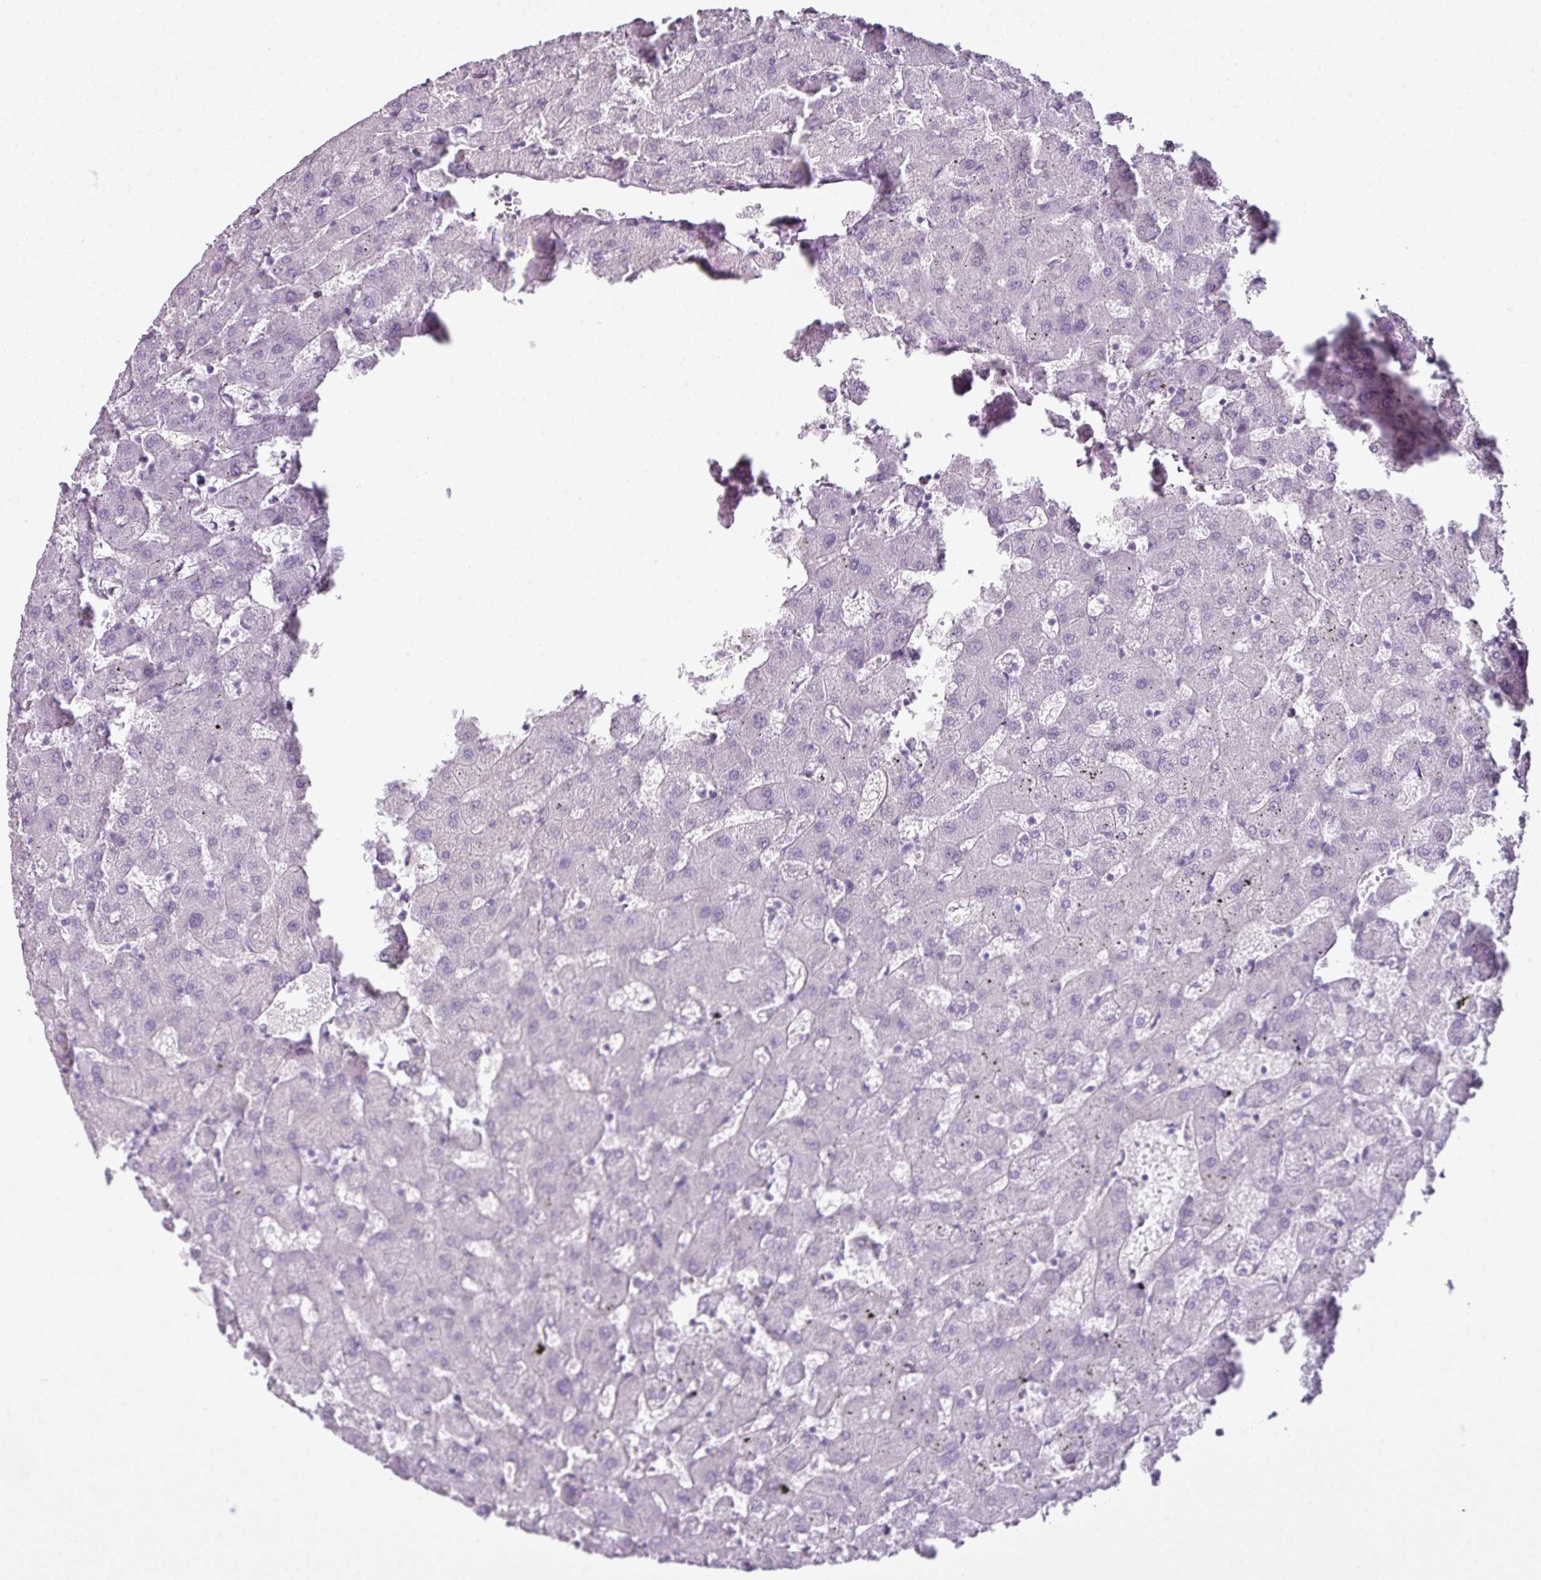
{"staining": {"intensity": "negative", "quantity": "none", "location": "none"}, "tissue": "liver", "cell_type": "Cholangiocytes", "image_type": "normal", "snomed": [{"axis": "morphology", "description": "Normal tissue, NOS"}, {"axis": "topography", "description": "Liver"}], "caption": "Protein analysis of normal liver exhibits no significant staining in cholangiocytes.", "gene": "SCT", "patient": {"sex": "female", "age": 63}}